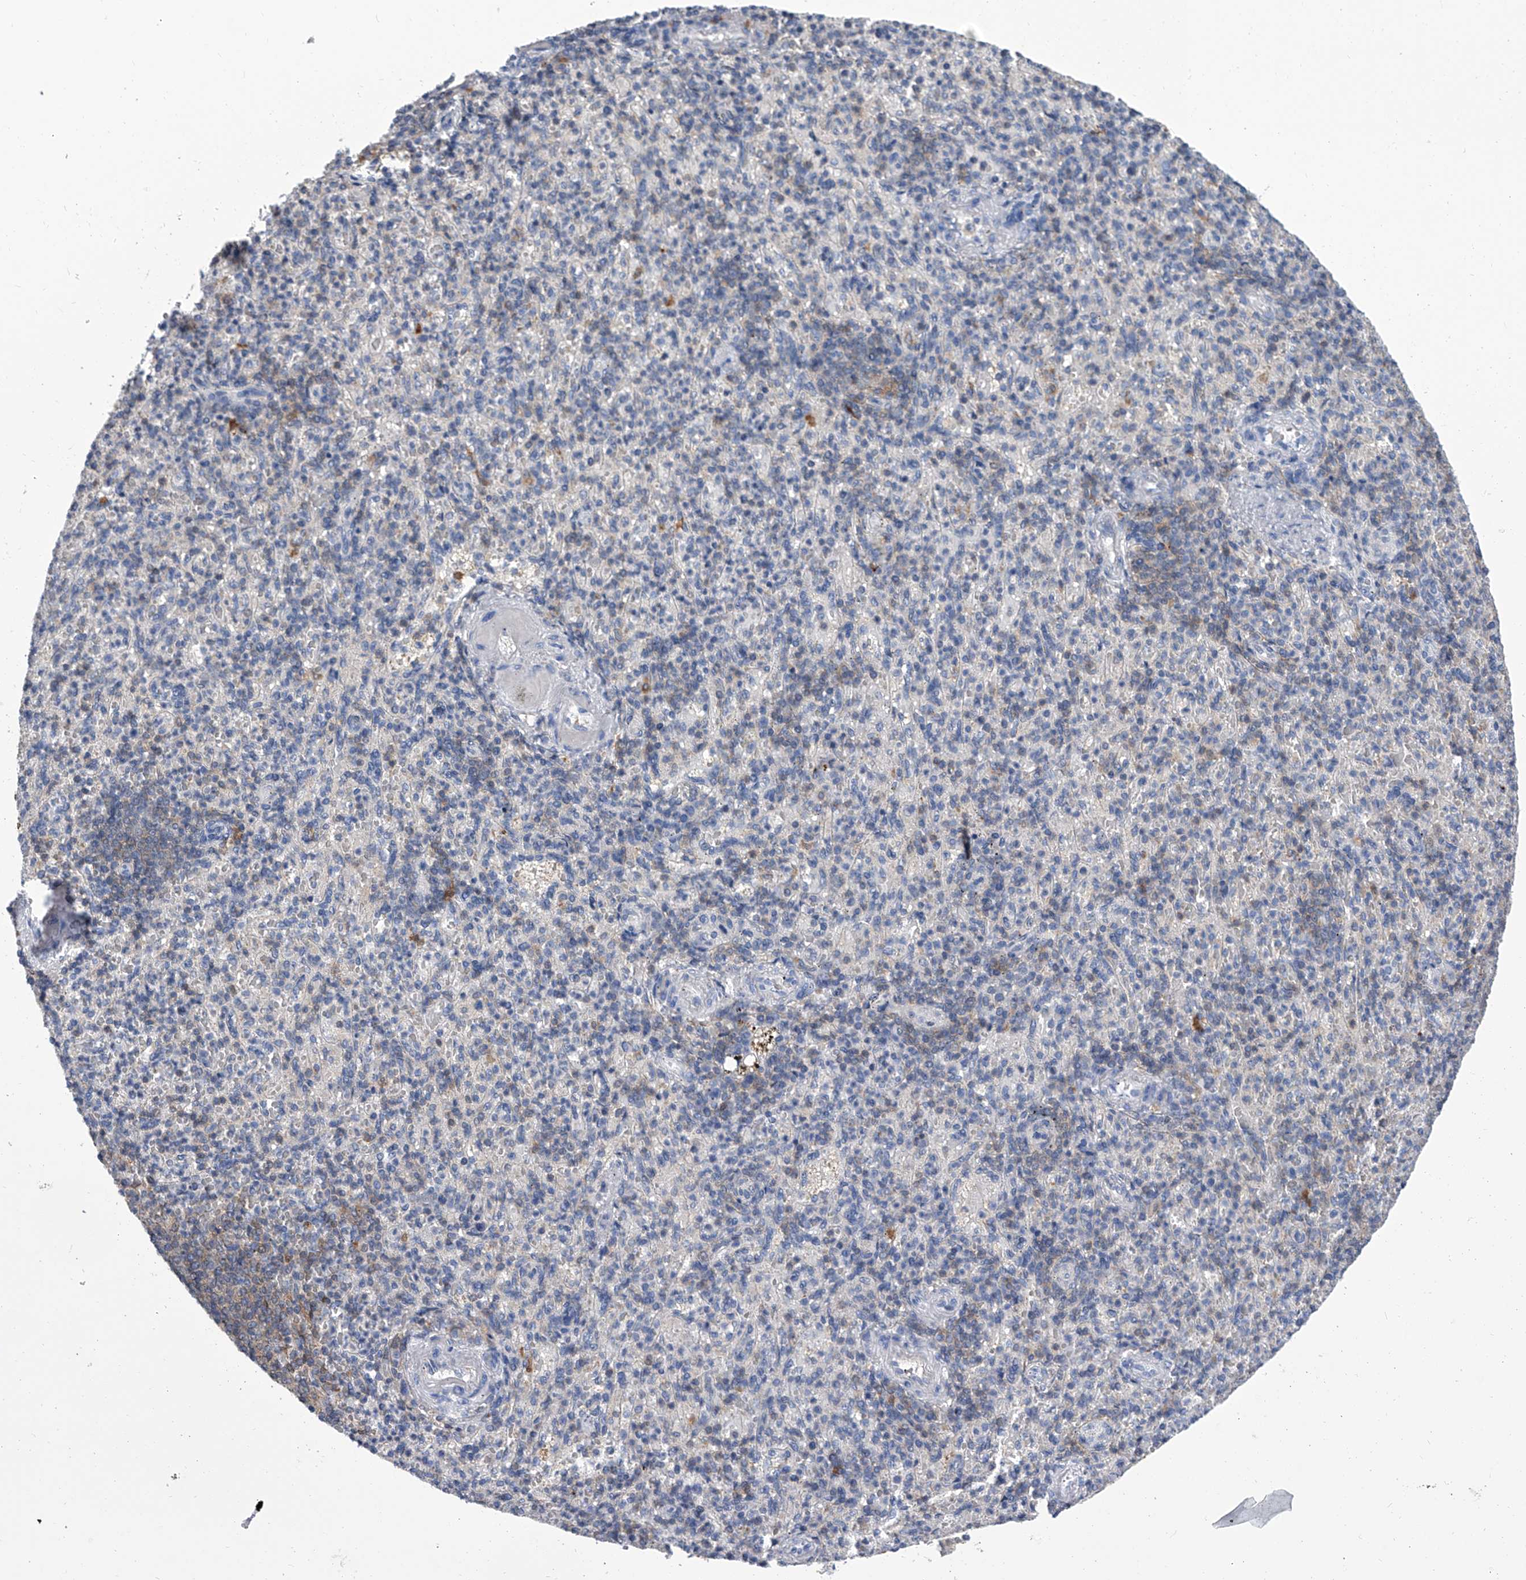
{"staining": {"intensity": "moderate", "quantity": "<25%", "location": "cytoplasmic/membranous"}, "tissue": "spleen", "cell_type": "Cells in red pulp", "image_type": "normal", "snomed": [{"axis": "morphology", "description": "Normal tissue, NOS"}, {"axis": "topography", "description": "Spleen"}], "caption": "This is an image of immunohistochemistry (IHC) staining of normal spleen, which shows moderate positivity in the cytoplasmic/membranous of cells in red pulp.", "gene": "SERPINB9", "patient": {"sex": "female", "age": 74}}